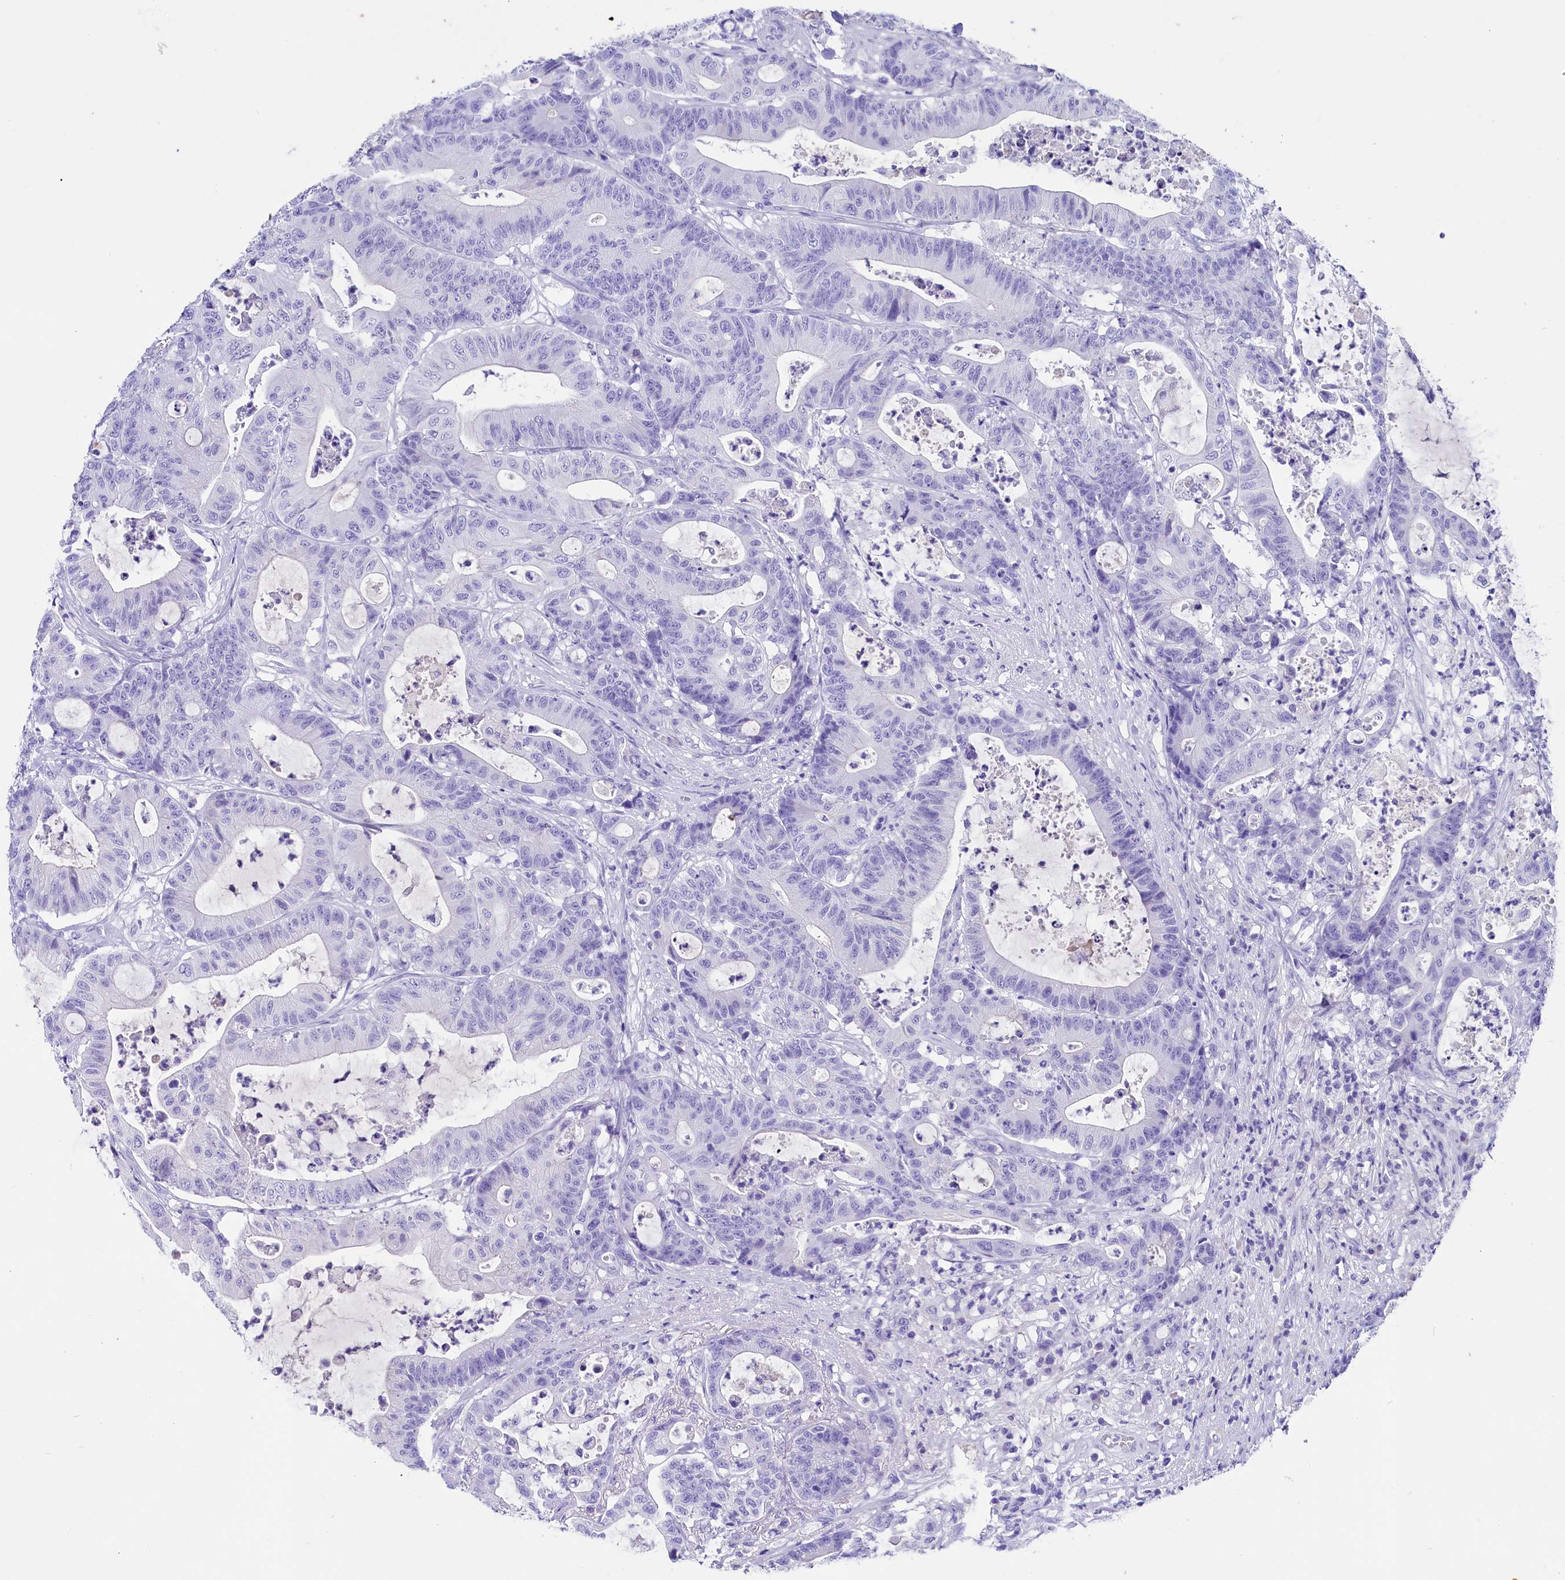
{"staining": {"intensity": "negative", "quantity": "none", "location": "none"}, "tissue": "colorectal cancer", "cell_type": "Tumor cells", "image_type": "cancer", "snomed": [{"axis": "morphology", "description": "Adenocarcinoma, NOS"}, {"axis": "topography", "description": "Colon"}], "caption": "Micrograph shows no protein positivity in tumor cells of colorectal cancer (adenocarcinoma) tissue.", "gene": "SKIDA1", "patient": {"sex": "female", "age": 84}}